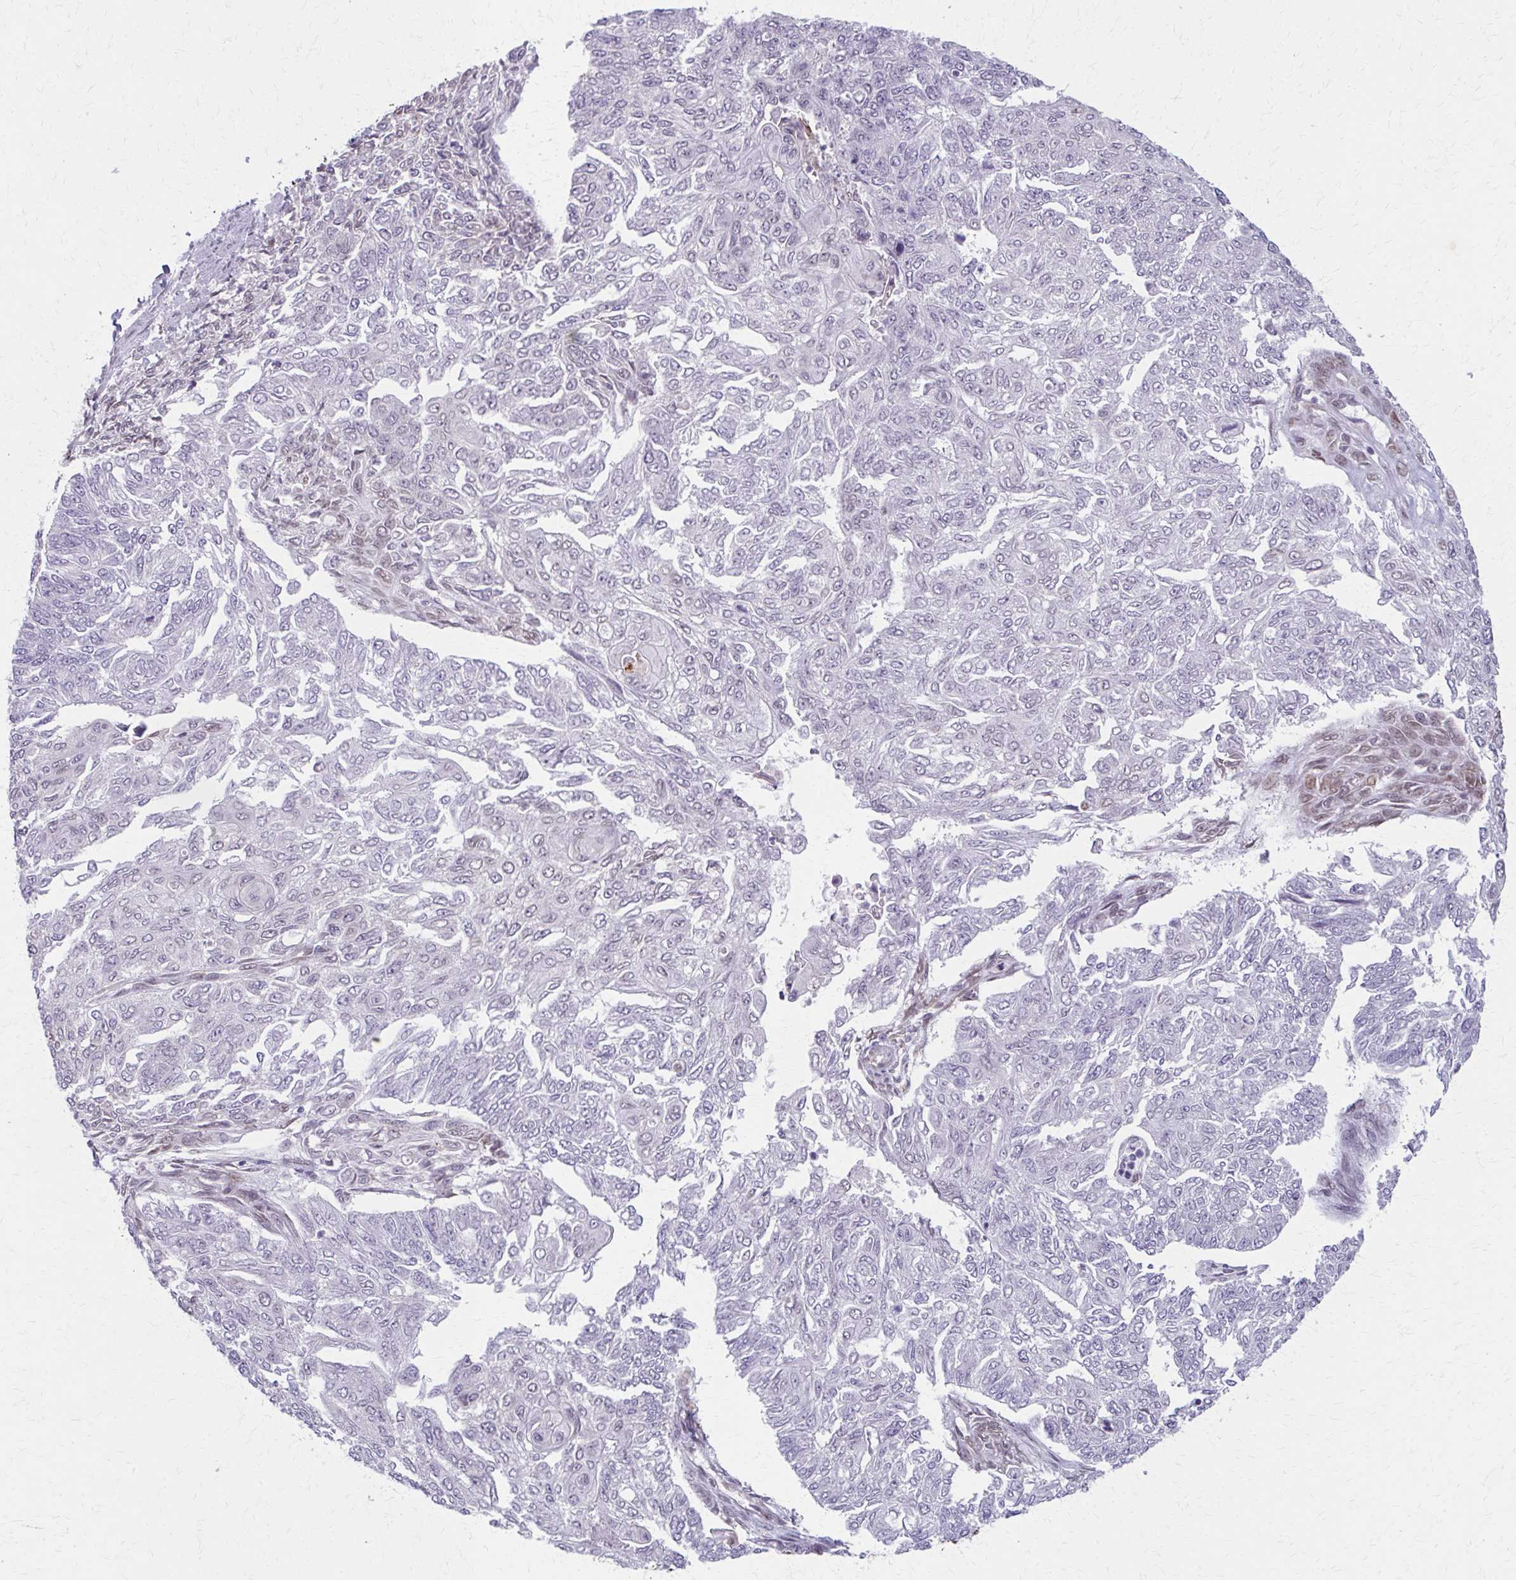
{"staining": {"intensity": "negative", "quantity": "none", "location": "none"}, "tissue": "endometrial cancer", "cell_type": "Tumor cells", "image_type": "cancer", "snomed": [{"axis": "morphology", "description": "Adenocarcinoma, NOS"}, {"axis": "topography", "description": "Endometrium"}], "caption": "Immunohistochemistry image of neoplastic tissue: endometrial cancer stained with DAB (3,3'-diaminobenzidine) reveals no significant protein positivity in tumor cells.", "gene": "SETBP1", "patient": {"sex": "female", "age": 32}}